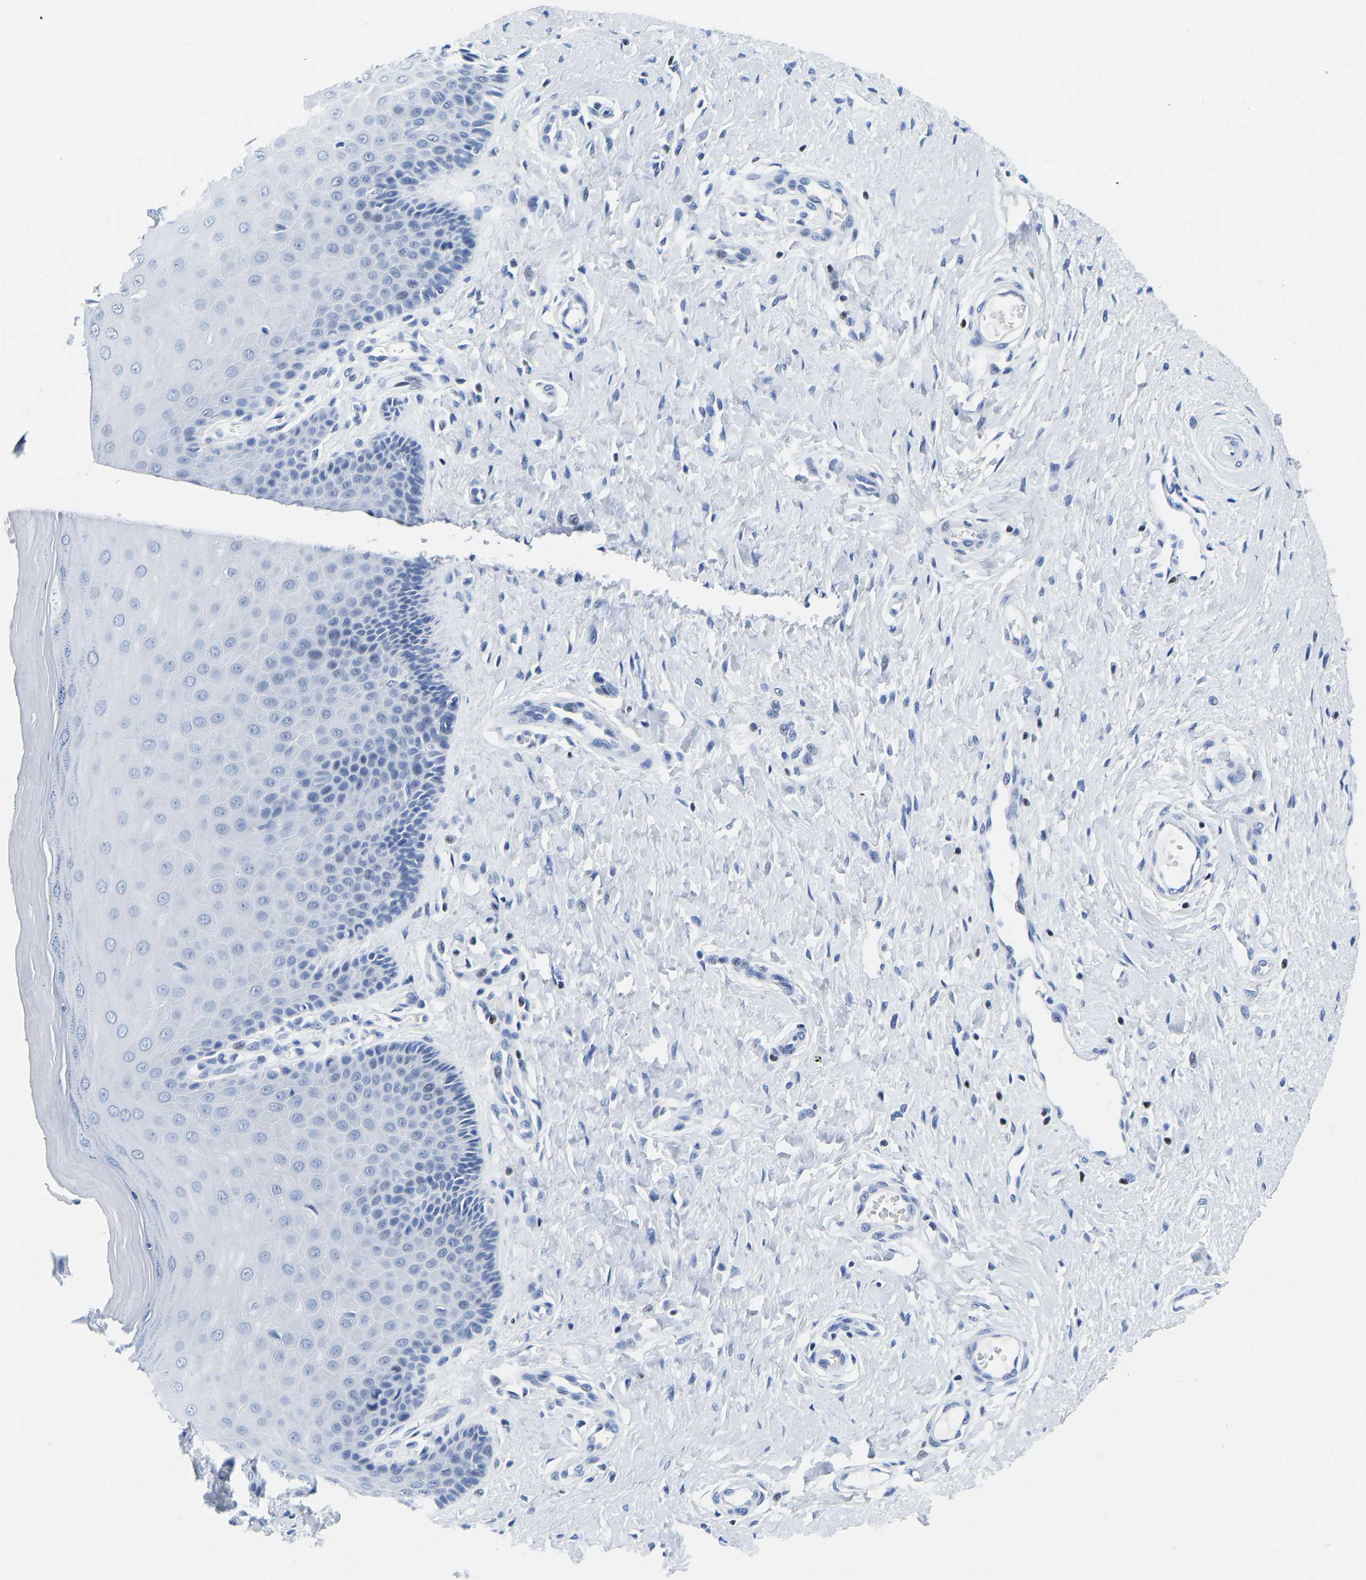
{"staining": {"intensity": "weak", "quantity": "<25%", "location": "nuclear"}, "tissue": "cervix", "cell_type": "Glandular cells", "image_type": "normal", "snomed": [{"axis": "morphology", "description": "Normal tissue, NOS"}, {"axis": "topography", "description": "Cervix"}], "caption": "Image shows no protein positivity in glandular cells of unremarkable cervix.", "gene": "TCF7", "patient": {"sex": "female", "age": 55}}